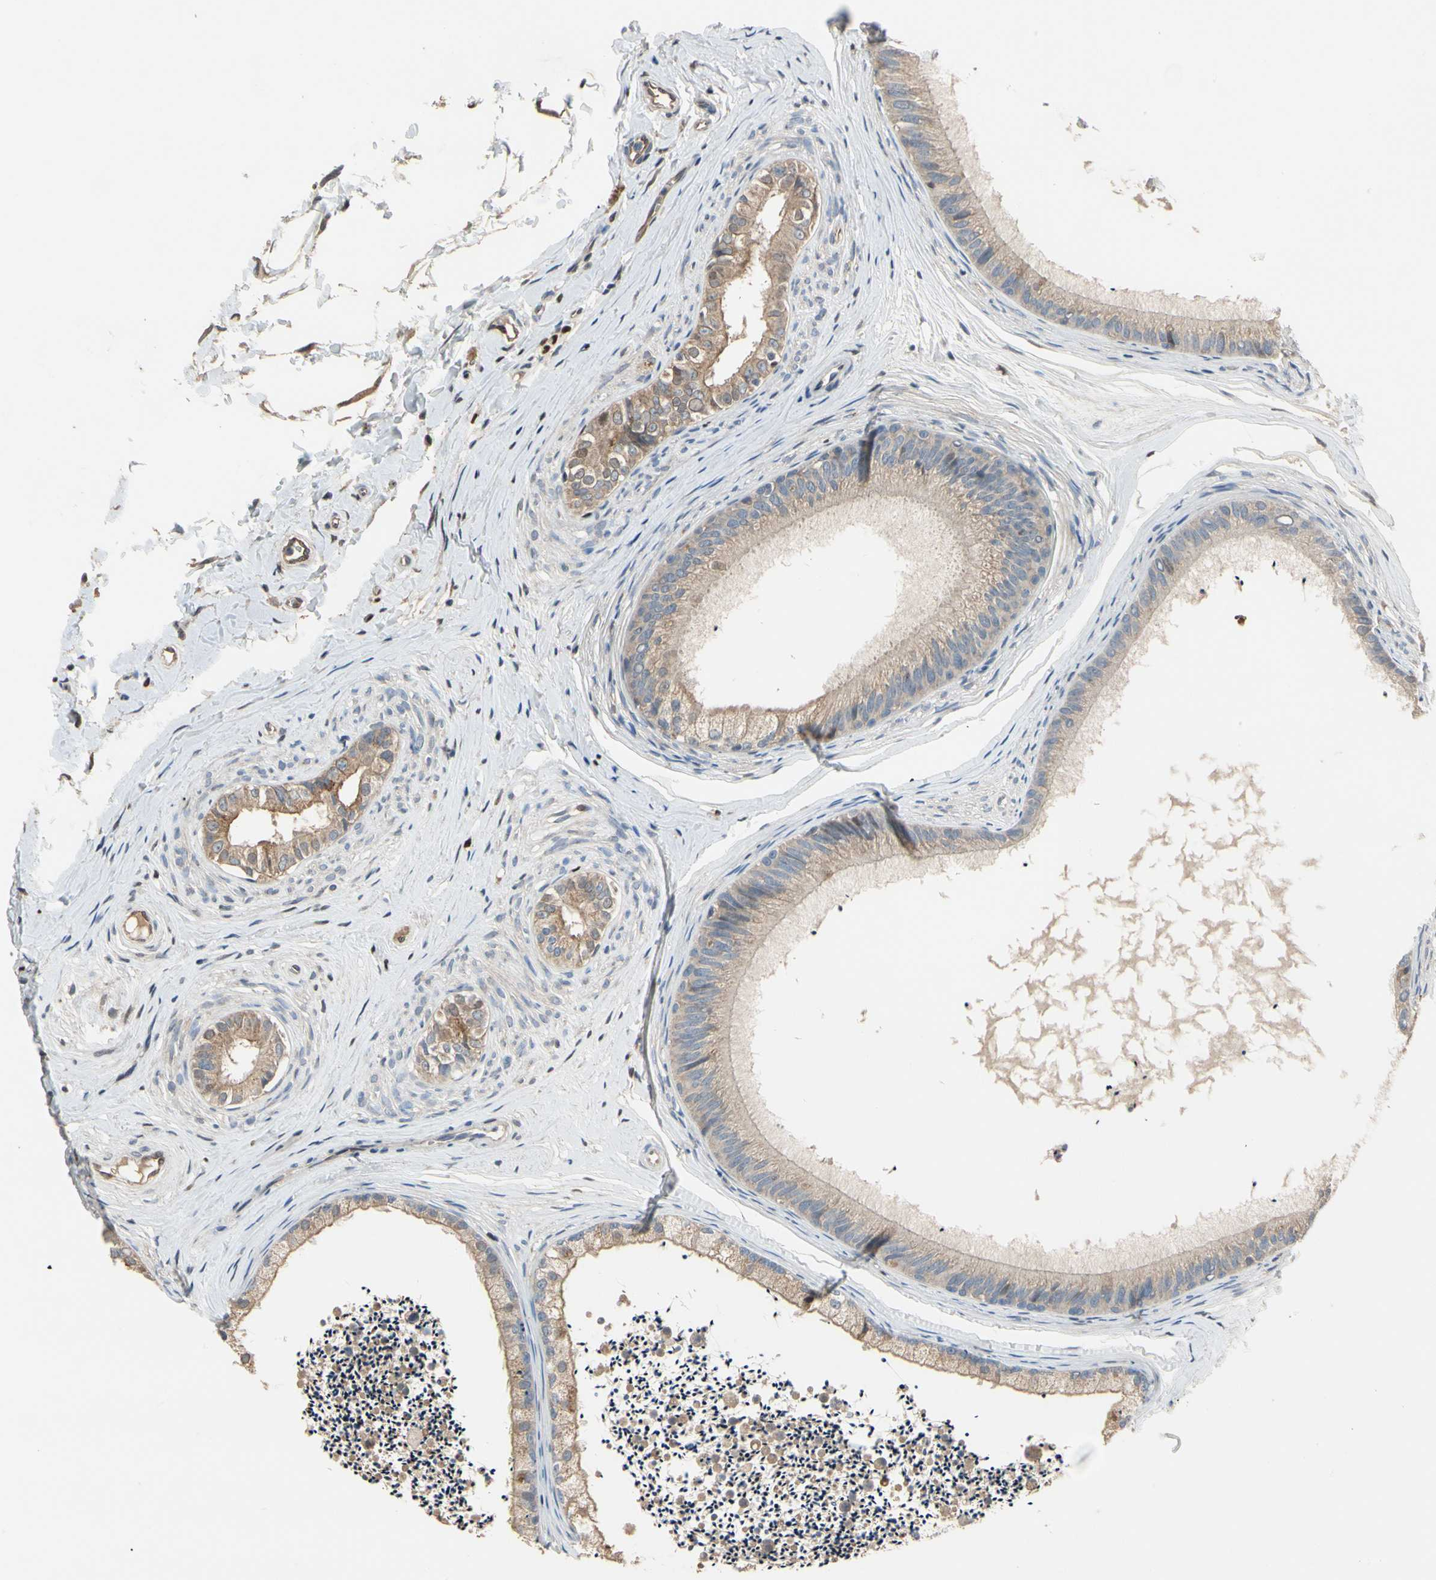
{"staining": {"intensity": "moderate", "quantity": ">75%", "location": "cytoplasmic/membranous"}, "tissue": "epididymis", "cell_type": "Glandular cells", "image_type": "normal", "snomed": [{"axis": "morphology", "description": "Normal tissue, NOS"}, {"axis": "topography", "description": "Epididymis"}], "caption": "Protein expression analysis of benign epididymis reveals moderate cytoplasmic/membranous expression in about >75% of glandular cells.", "gene": "CGREF1", "patient": {"sex": "male", "age": 56}}